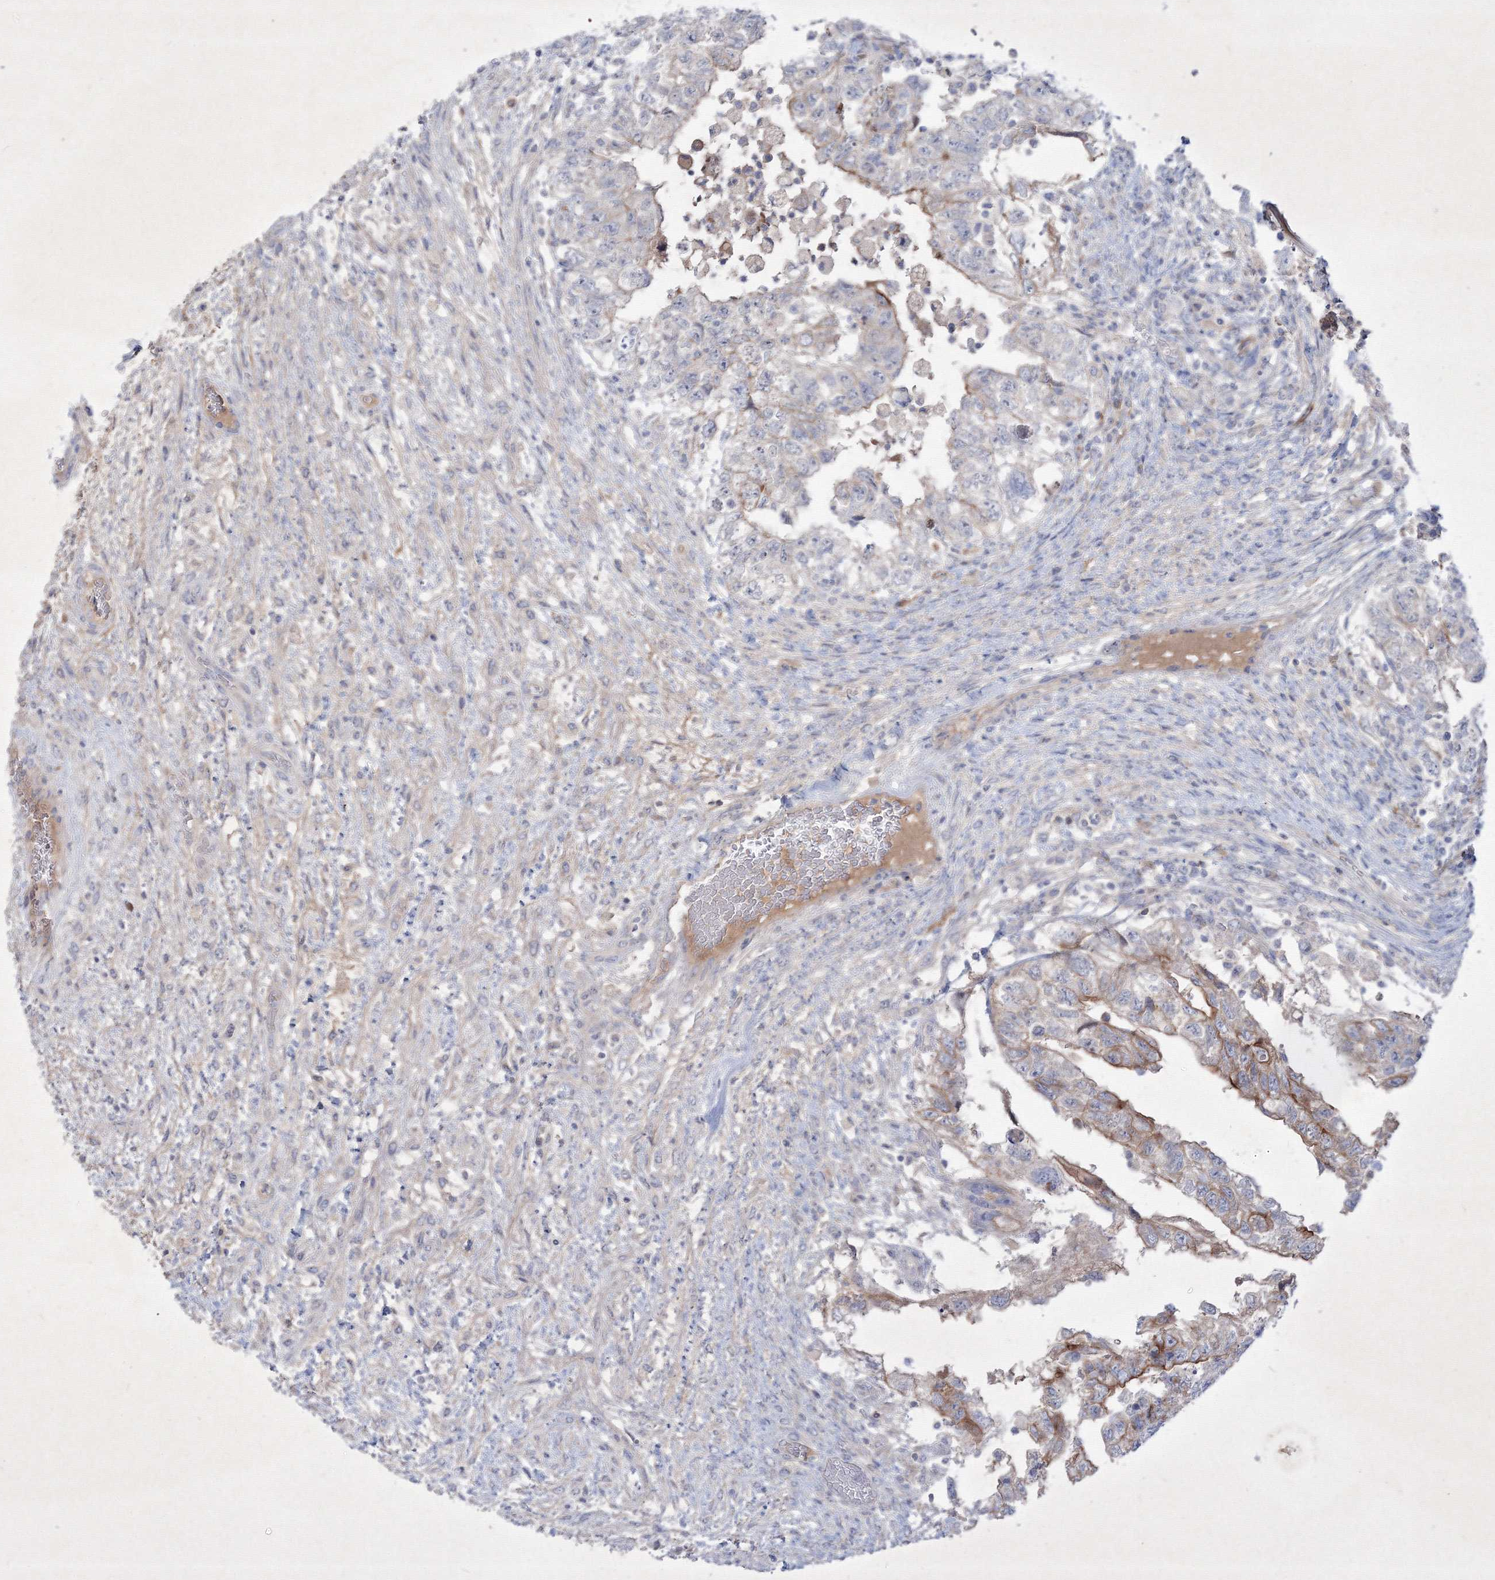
{"staining": {"intensity": "strong", "quantity": "<25%", "location": "cytoplasmic/membranous"}, "tissue": "testis cancer", "cell_type": "Tumor cells", "image_type": "cancer", "snomed": [{"axis": "morphology", "description": "Carcinoma, Embryonal, NOS"}, {"axis": "topography", "description": "Testis"}], "caption": "DAB immunohistochemical staining of embryonal carcinoma (testis) demonstrates strong cytoplasmic/membranous protein expression in approximately <25% of tumor cells.", "gene": "TMEM139", "patient": {"sex": "male", "age": 36}}